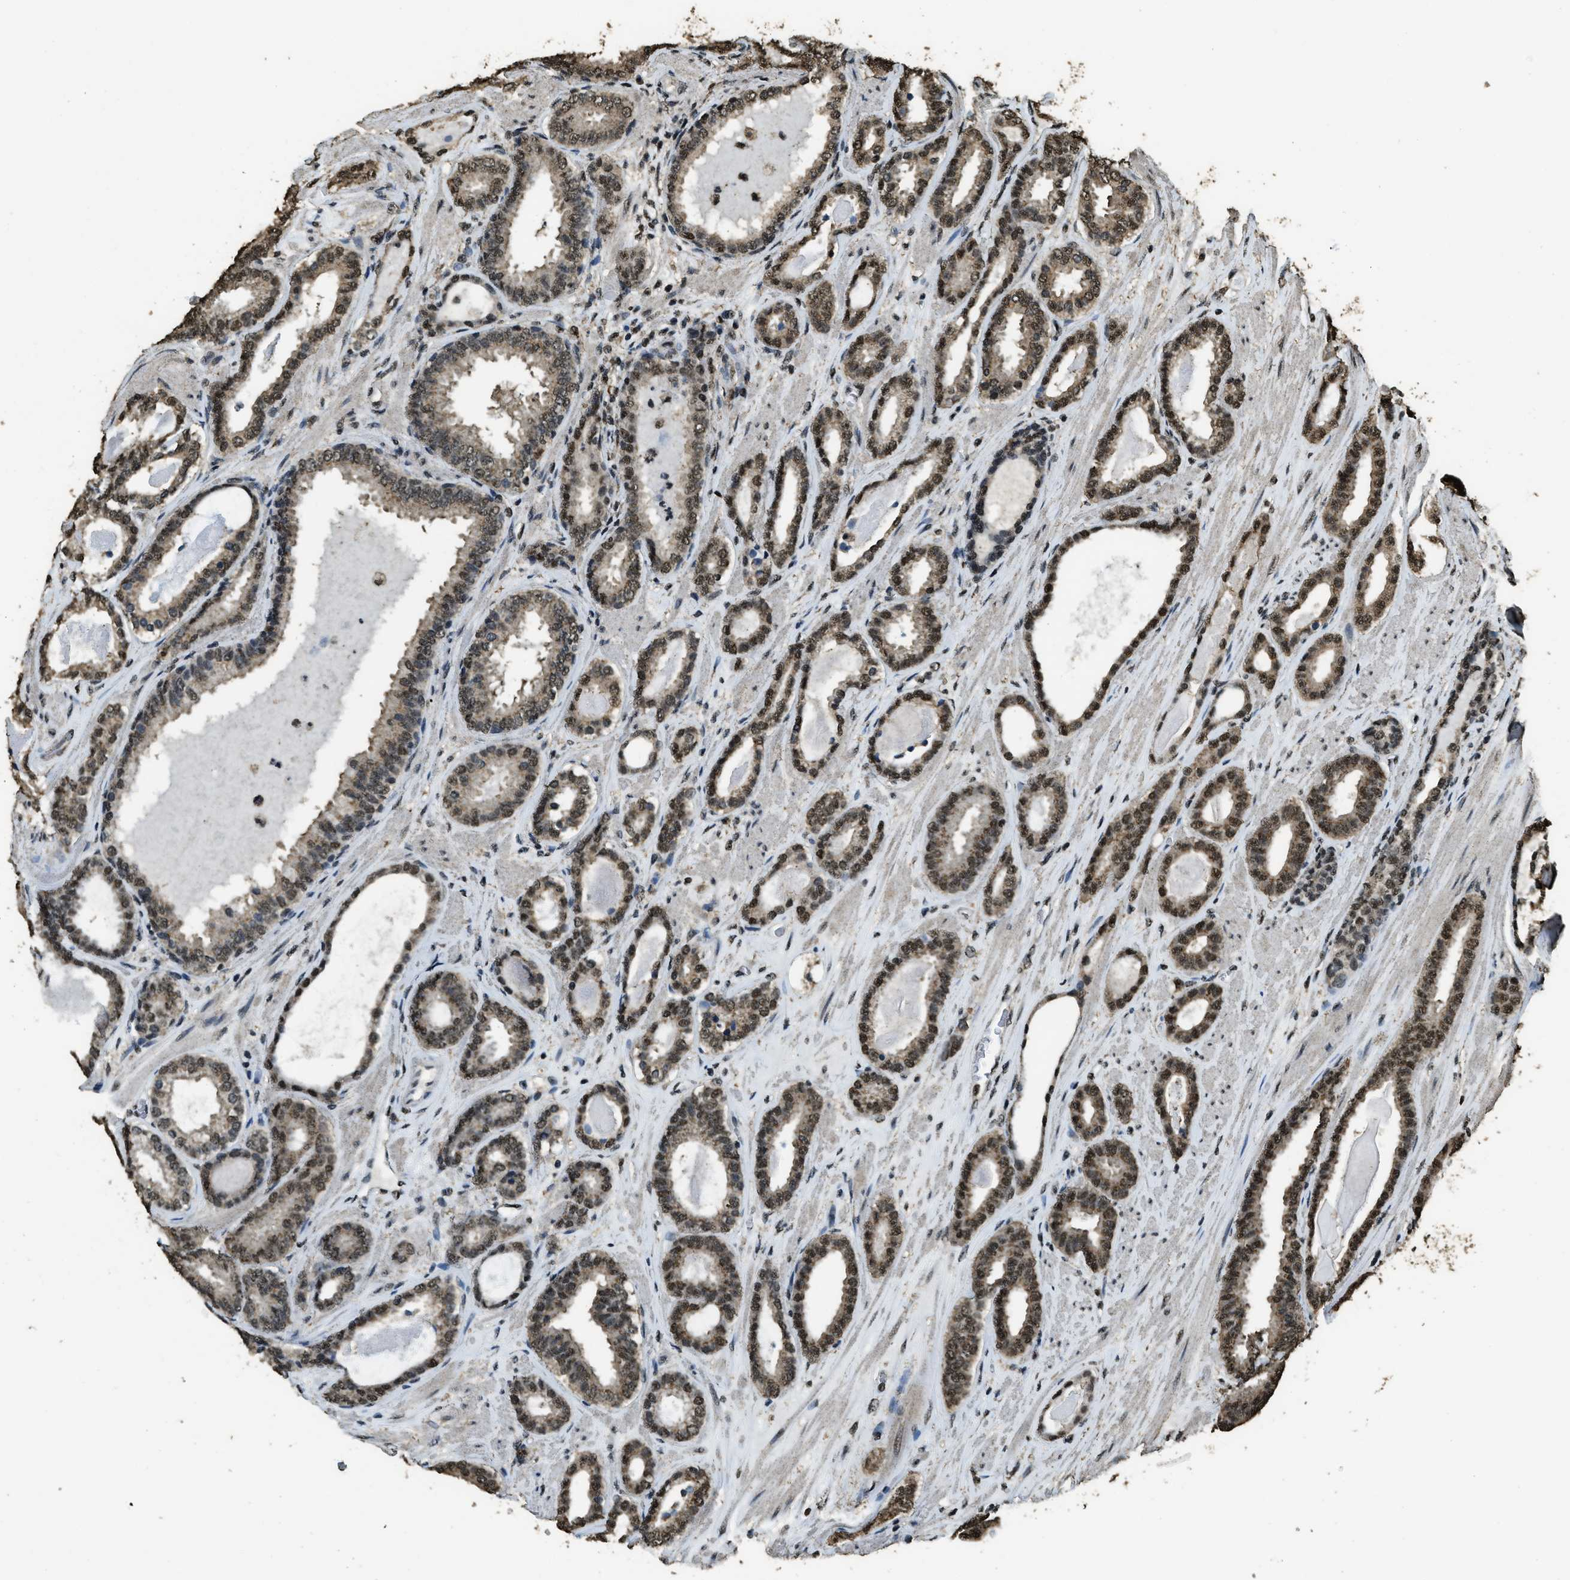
{"staining": {"intensity": "moderate", "quantity": ">75%", "location": "nuclear"}, "tissue": "prostate cancer", "cell_type": "Tumor cells", "image_type": "cancer", "snomed": [{"axis": "morphology", "description": "Adenocarcinoma, High grade"}, {"axis": "topography", "description": "Prostate"}], "caption": "IHC of high-grade adenocarcinoma (prostate) shows medium levels of moderate nuclear expression in about >75% of tumor cells. (DAB = brown stain, brightfield microscopy at high magnification).", "gene": "MYB", "patient": {"sex": "male", "age": 60}}